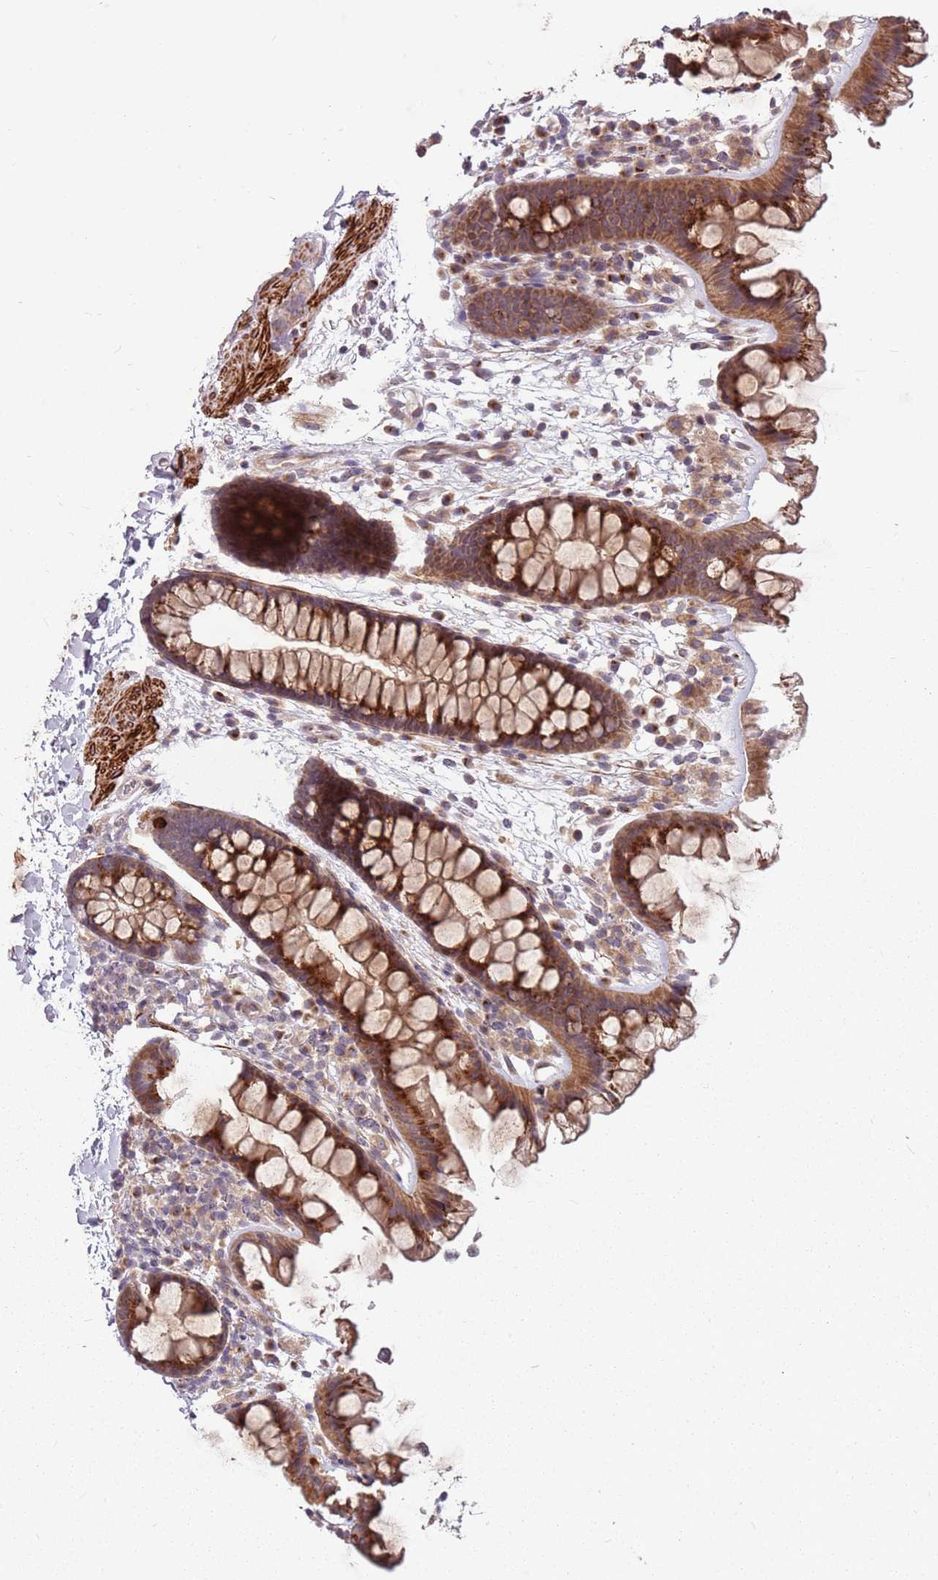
{"staining": {"intensity": "strong", "quantity": ">75%", "location": "cytoplasmic/membranous"}, "tissue": "colon", "cell_type": "Endothelial cells", "image_type": "normal", "snomed": [{"axis": "morphology", "description": "Normal tissue, NOS"}, {"axis": "topography", "description": "Colon"}], "caption": "Endothelial cells demonstrate high levels of strong cytoplasmic/membranous positivity in approximately >75% of cells in benign colon.", "gene": "PLD6", "patient": {"sex": "female", "age": 62}}